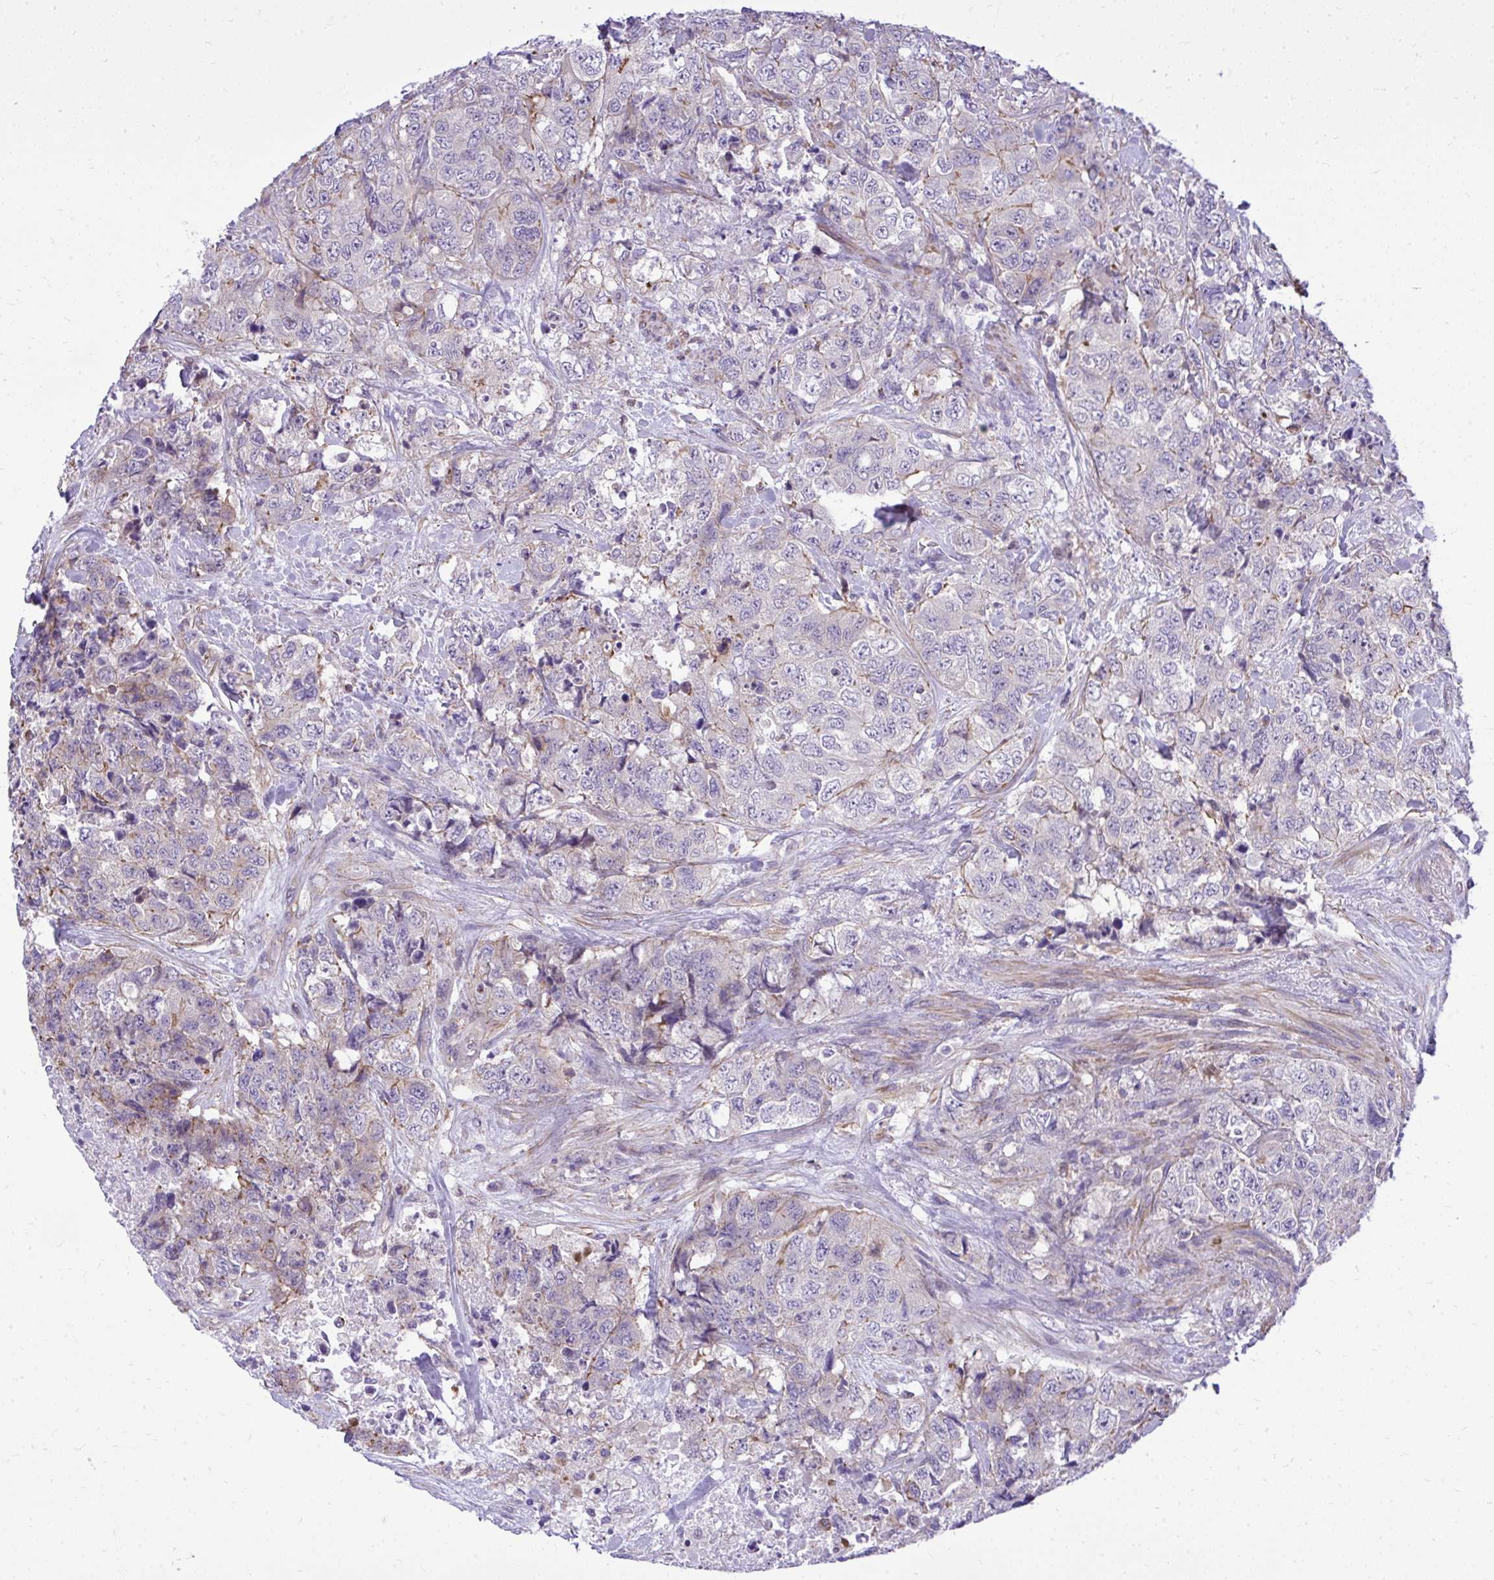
{"staining": {"intensity": "weak", "quantity": "25%-75%", "location": "cytoplasmic/membranous"}, "tissue": "urothelial cancer", "cell_type": "Tumor cells", "image_type": "cancer", "snomed": [{"axis": "morphology", "description": "Urothelial carcinoma, High grade"}, {"axis": "topography", "description": "Urinary bladder"}], "caption": "IHC (DAB (3,3'-diaminobenzidine)) staining of urothelial carcinoma (high-grade) demonstrates weak cytoplasmic/membranous protein staining in about 25%-75% of tumor cells.", "gene": "GRK4", "patient": {"sex": "female", "age": 78}}